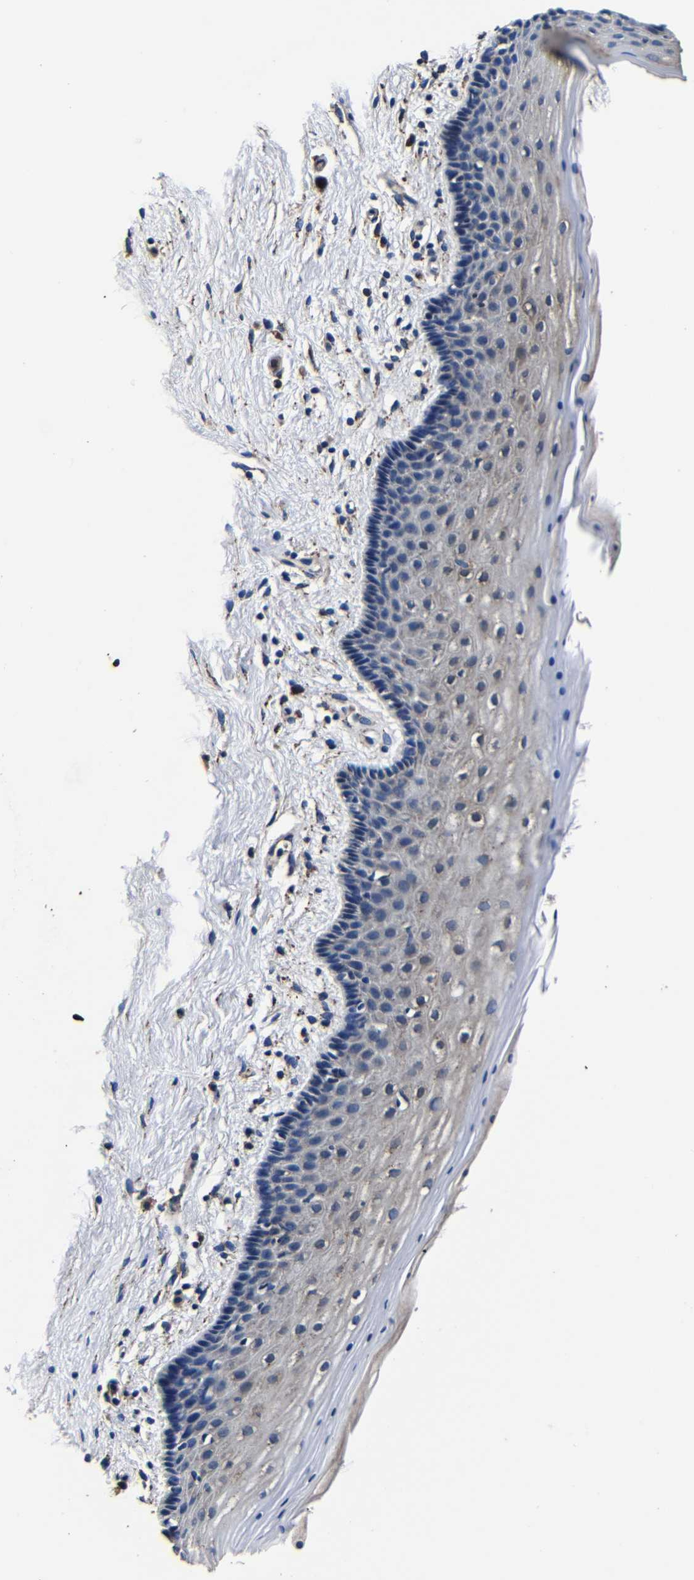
{"staining": {"intensity": "negative", "quantity": "none", "location": "none"}, "tissue": "vagina", "cell_type": "Squamous epithelial cells", "image_type": "normal", "snomed": [{"axis": "morphology", "description": "Normal tissue, NOS"}, {"axis": "topography", "description": "Vagina"}], "caption": "Histopathology image shows no significant protein positivity in squamous epithelial cells of benign vagina.", "gene": "SCN9A", "patient": {"sex": "female", "age": 44}}